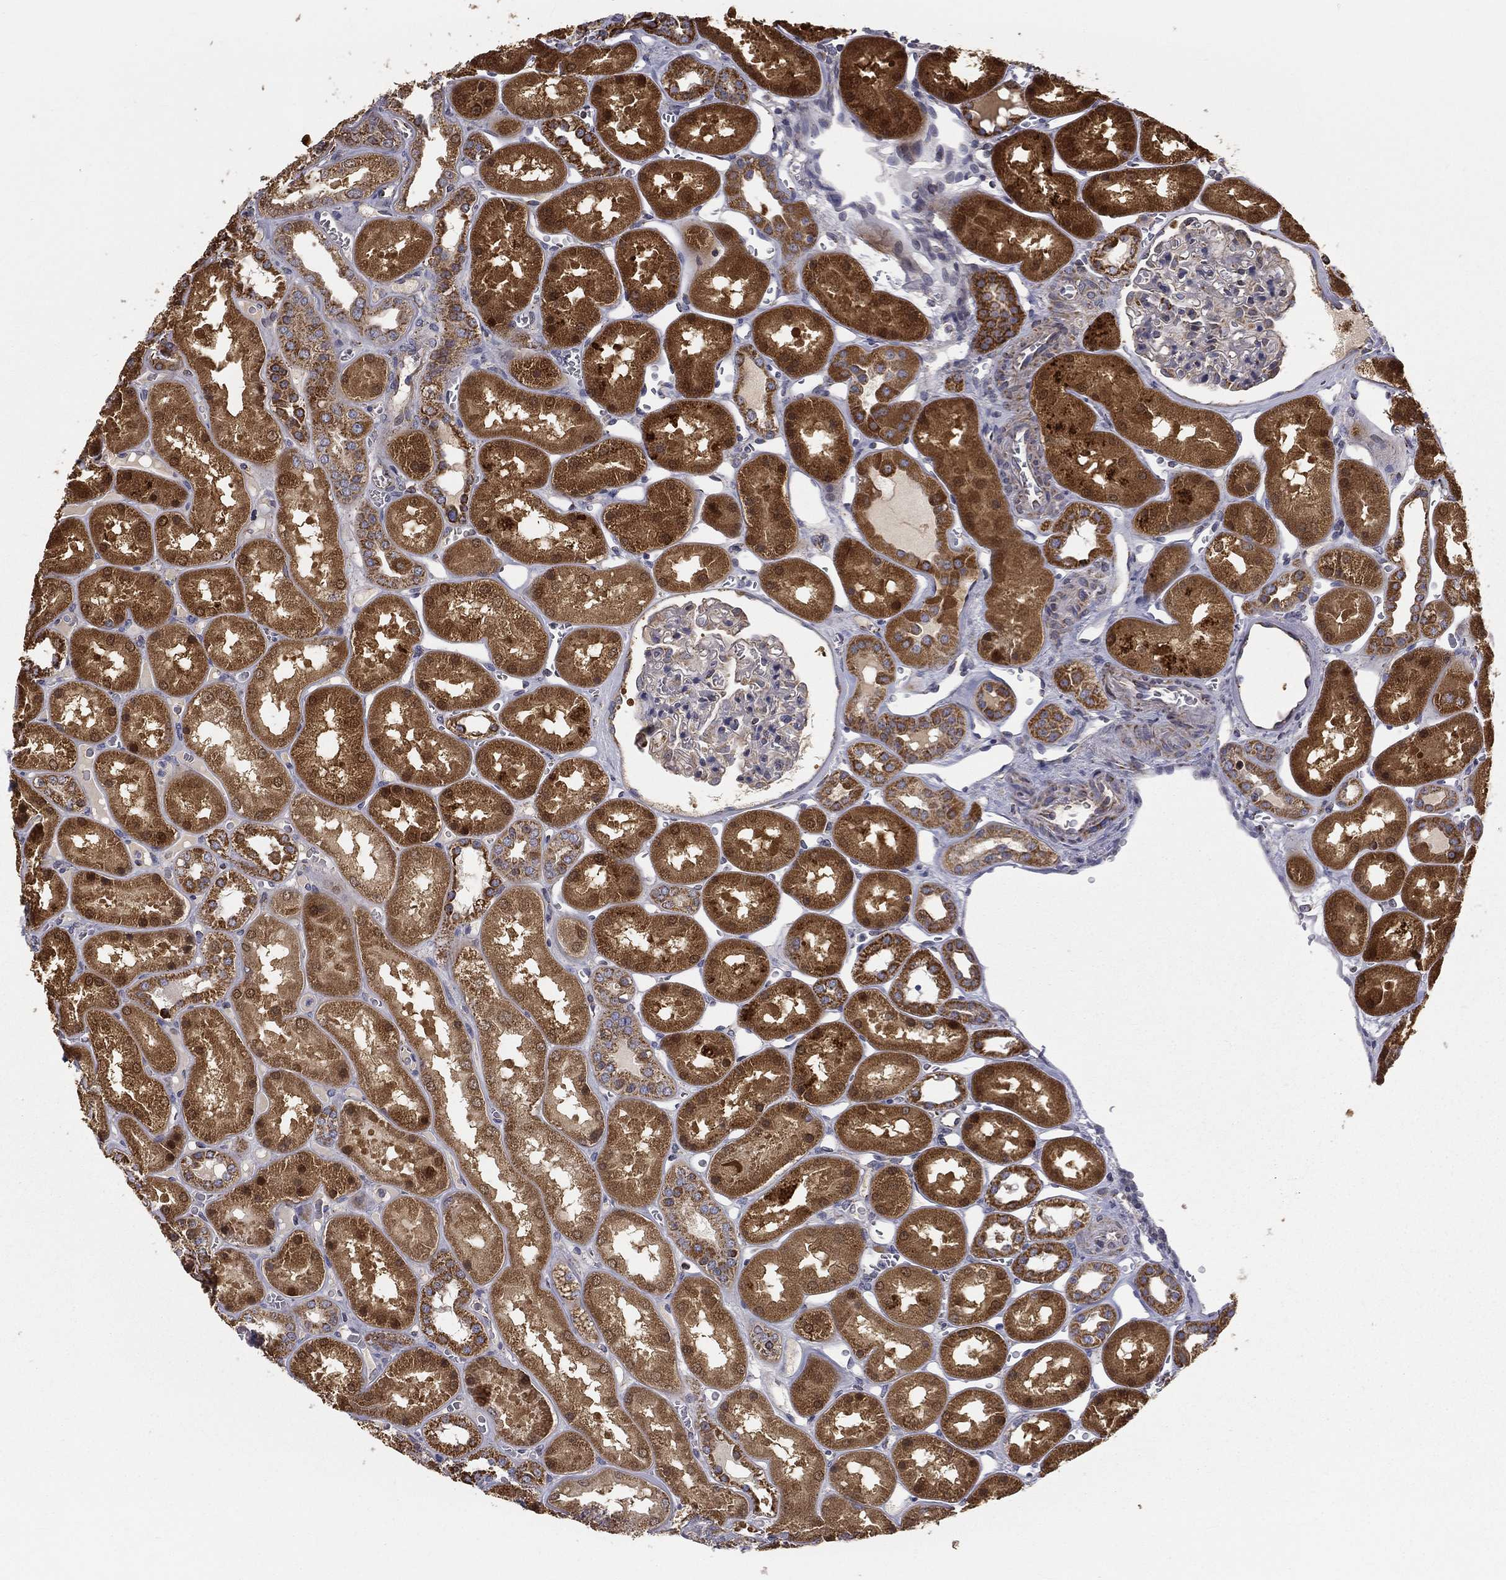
{"staining": {"intensity": "weak", "quantity": "<25%", "location": "cytoplasmic/membranous"}, "tissue": "kidney", "cell_type": "Cells in glomeruli", "image_type": "normal", "snomed": [{"axis": "morphology", "description": "Normal tissue, NOS"}, {"axis": "topography", "description": "Kidney"}], "caption": "DAB (3,3'-diaminobenzidine) immunohistochemical staining of normal human kidney demonstrates no significant positivity in cells in glomeruli.", "gene": "GPD1", "patient": {"sex": "male", "age": 73}}